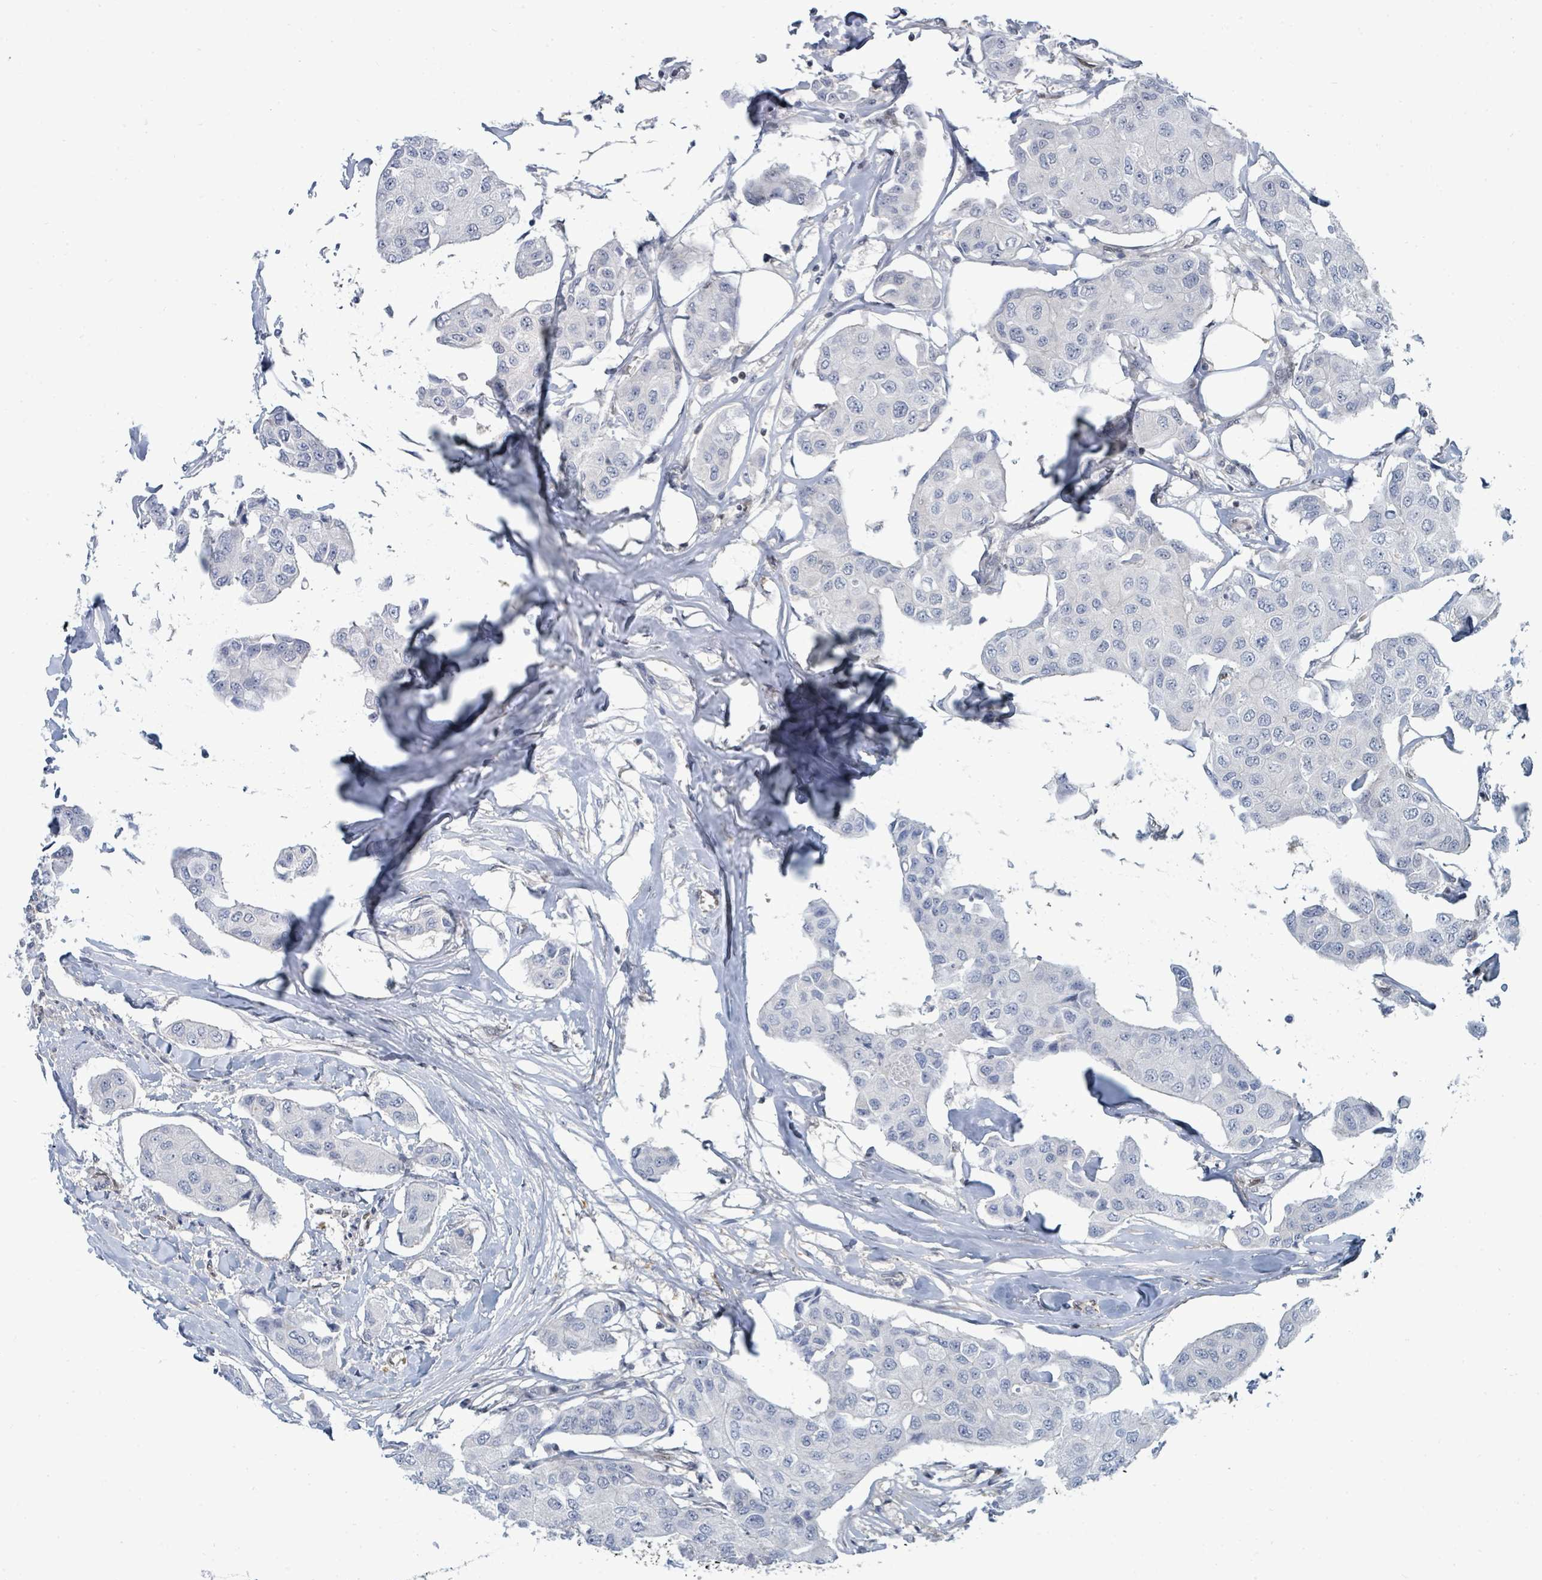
{"staining": {"intensity": "negative", "quantity": "none", "location": "none"}, "tissue": "breast cancer", "cell_type": "Tumor cells", "image_type": "cancer", "snomed": [{"axis": "morphology", "description": "Duct carcinoma"}, {"axis": "topography", "description": "Breast"}, {"axis": "topography", "description": "Lymph node"}], "caption": "Immunohistochemistry histopathology image of breast infiltrating ductal carcinoma stained for a protein (brown), which displays no positivity in tumor cells. Brightfield microscopy of IHC stained with DAB (3,3'-diaminobenzidine) (brown) and hematoxylin (blue), captured at high magnification.", "gene": "SUMO4", "patient": {"sex": "female", "age": 80}}